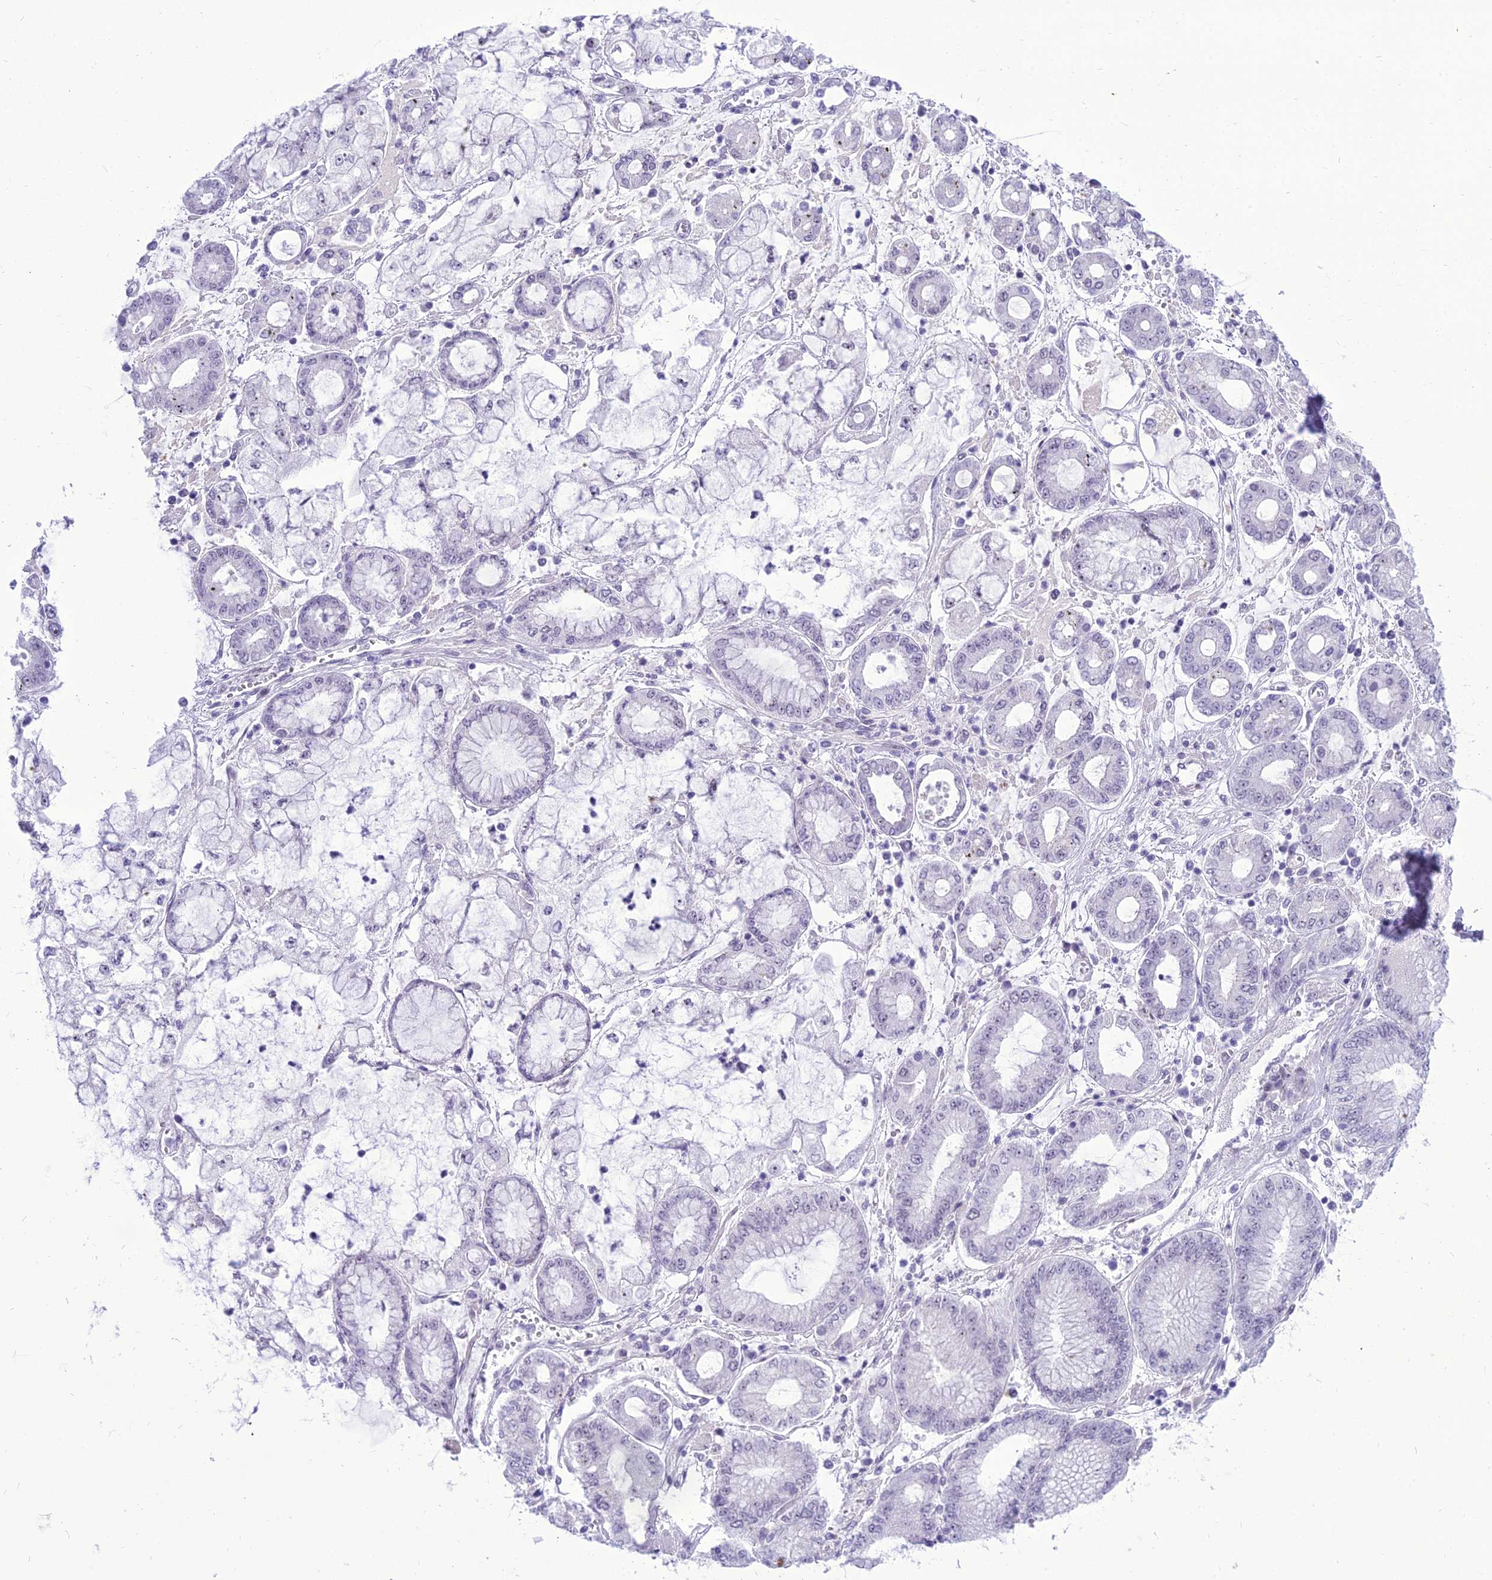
{"staining": {"intensity": "negative", "quantity": "none", "location": "none"}, "tissue": "stomach cancer", "cell_type": "Tumor cells", "image_type": "cancer", "snomed": [{"axis": "morphology", "description": "Adenocarcinoma, NOS"}, {"axis": "topography", "description": "Stomach"}], "caption": "This micrograph is of stomach adenocarcinoma stained with IHC to label a protein in brown with the nuclei are counter-stained blue. There is no staining in tumor cells.", "gene": "DHX40", "patient": {"sex": "male", "age": 76}}